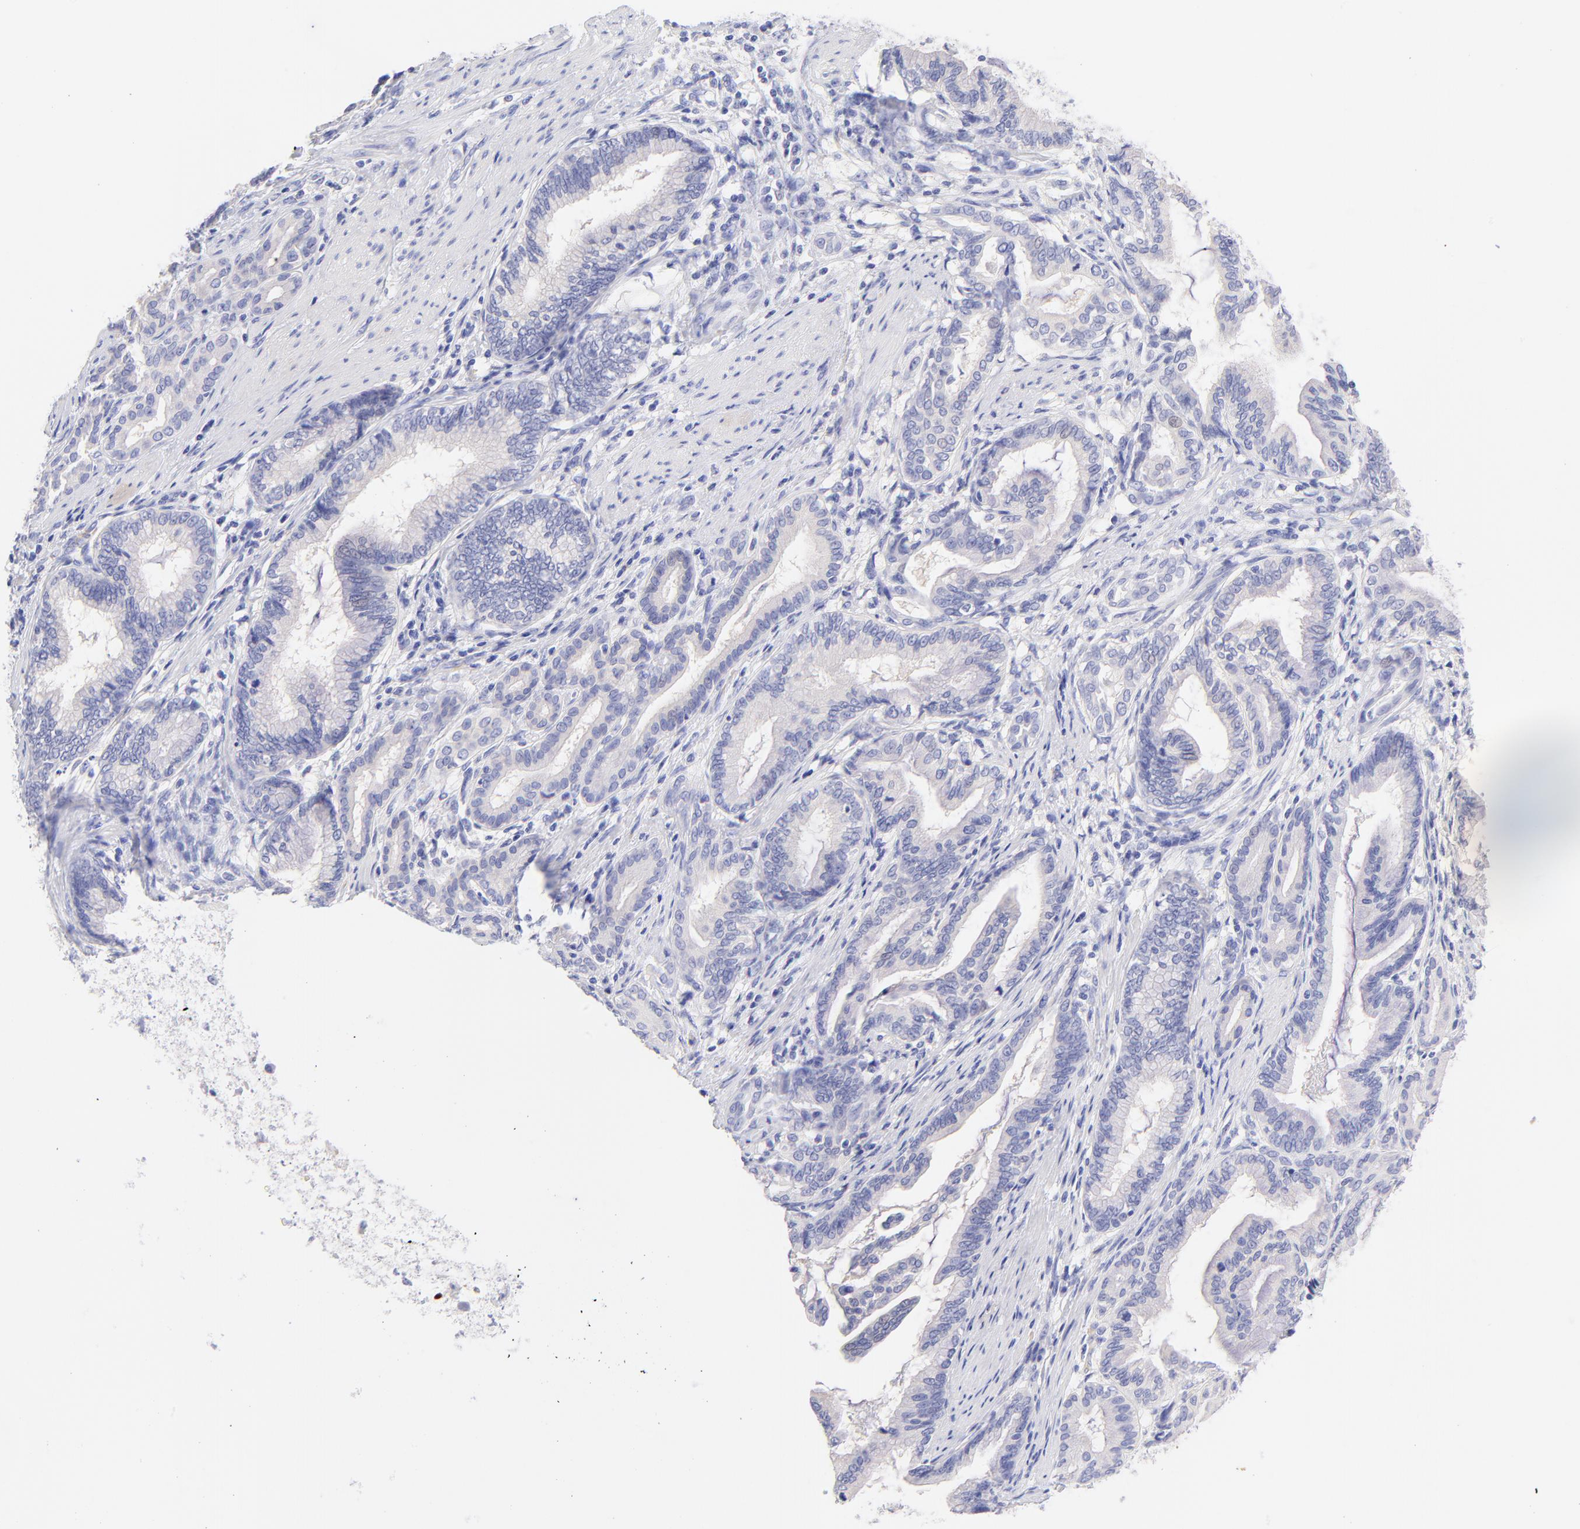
{"staining": {"intensity": "negative", "quantity": "none", "location": "none"}, "tissue": "pancreatic cancer", "cell_type": "Tumor cells", "image_type": "cancer", "snomed": [{"axis": "morphology", "description": "Adenocarcinoma, NOS"}, {"axis": "topography", "description": "Pancreas"}], "caption": "The micrograph demonstrates no significant staining in tumor cells of pancreatic cancer (adenocarcinoma). The staining is performed using DAB (3,3'-diaminobenzidine) brown chromogen with nuclei counter-stained in using hematoxylin.", "gene": "FRMPD3", "patient": {"sex": "female", "age": 64}}